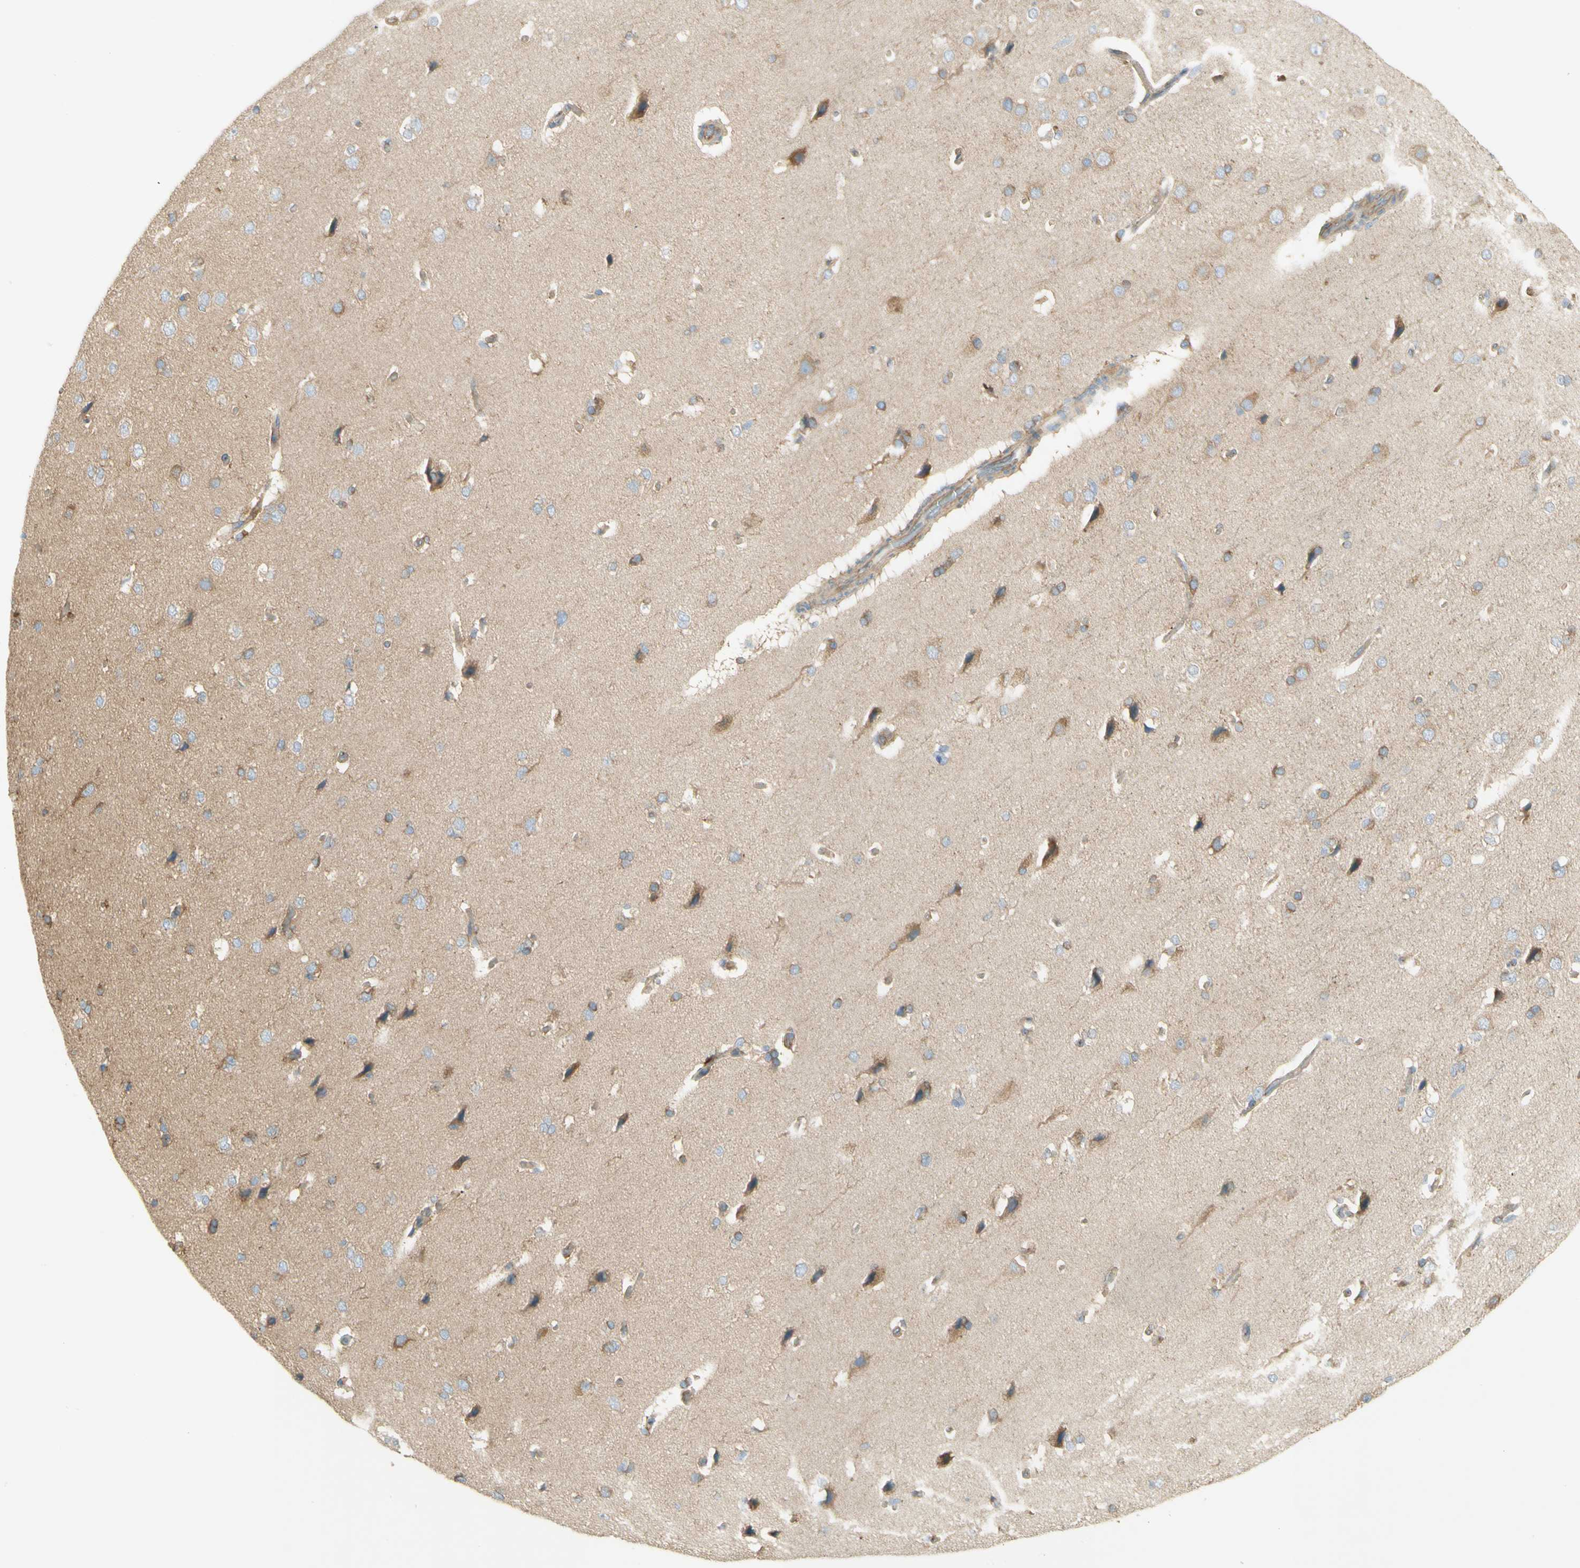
{"staining": {"intensity": "moderate", "quantity": ">75%", "location": "cytoplasmic/membranous"}, "tissue": "cerebral cortex", "cell_type": "Endothelial cells", "image_type": "normal", "snomed": [{"axis": "morphology", "description": "Normal tissue, NOS"}, {"axis": "topography", "description": "Cerebral cortex"}], "caption": "Unremarkable cerebral cortex demonstrates moderate cytoplasmic/membranous expression in approximately >75% of endothelial cells, visualized by immunohistochemistry. (Stains: DAB (3,3'-diaminobenzidine) in brown, nuclei in blue, Microscopy: brightfield microscopy at high magnification).", "gene": "DYNC1H1", "patient": {"sex": "male", "age": 62}}